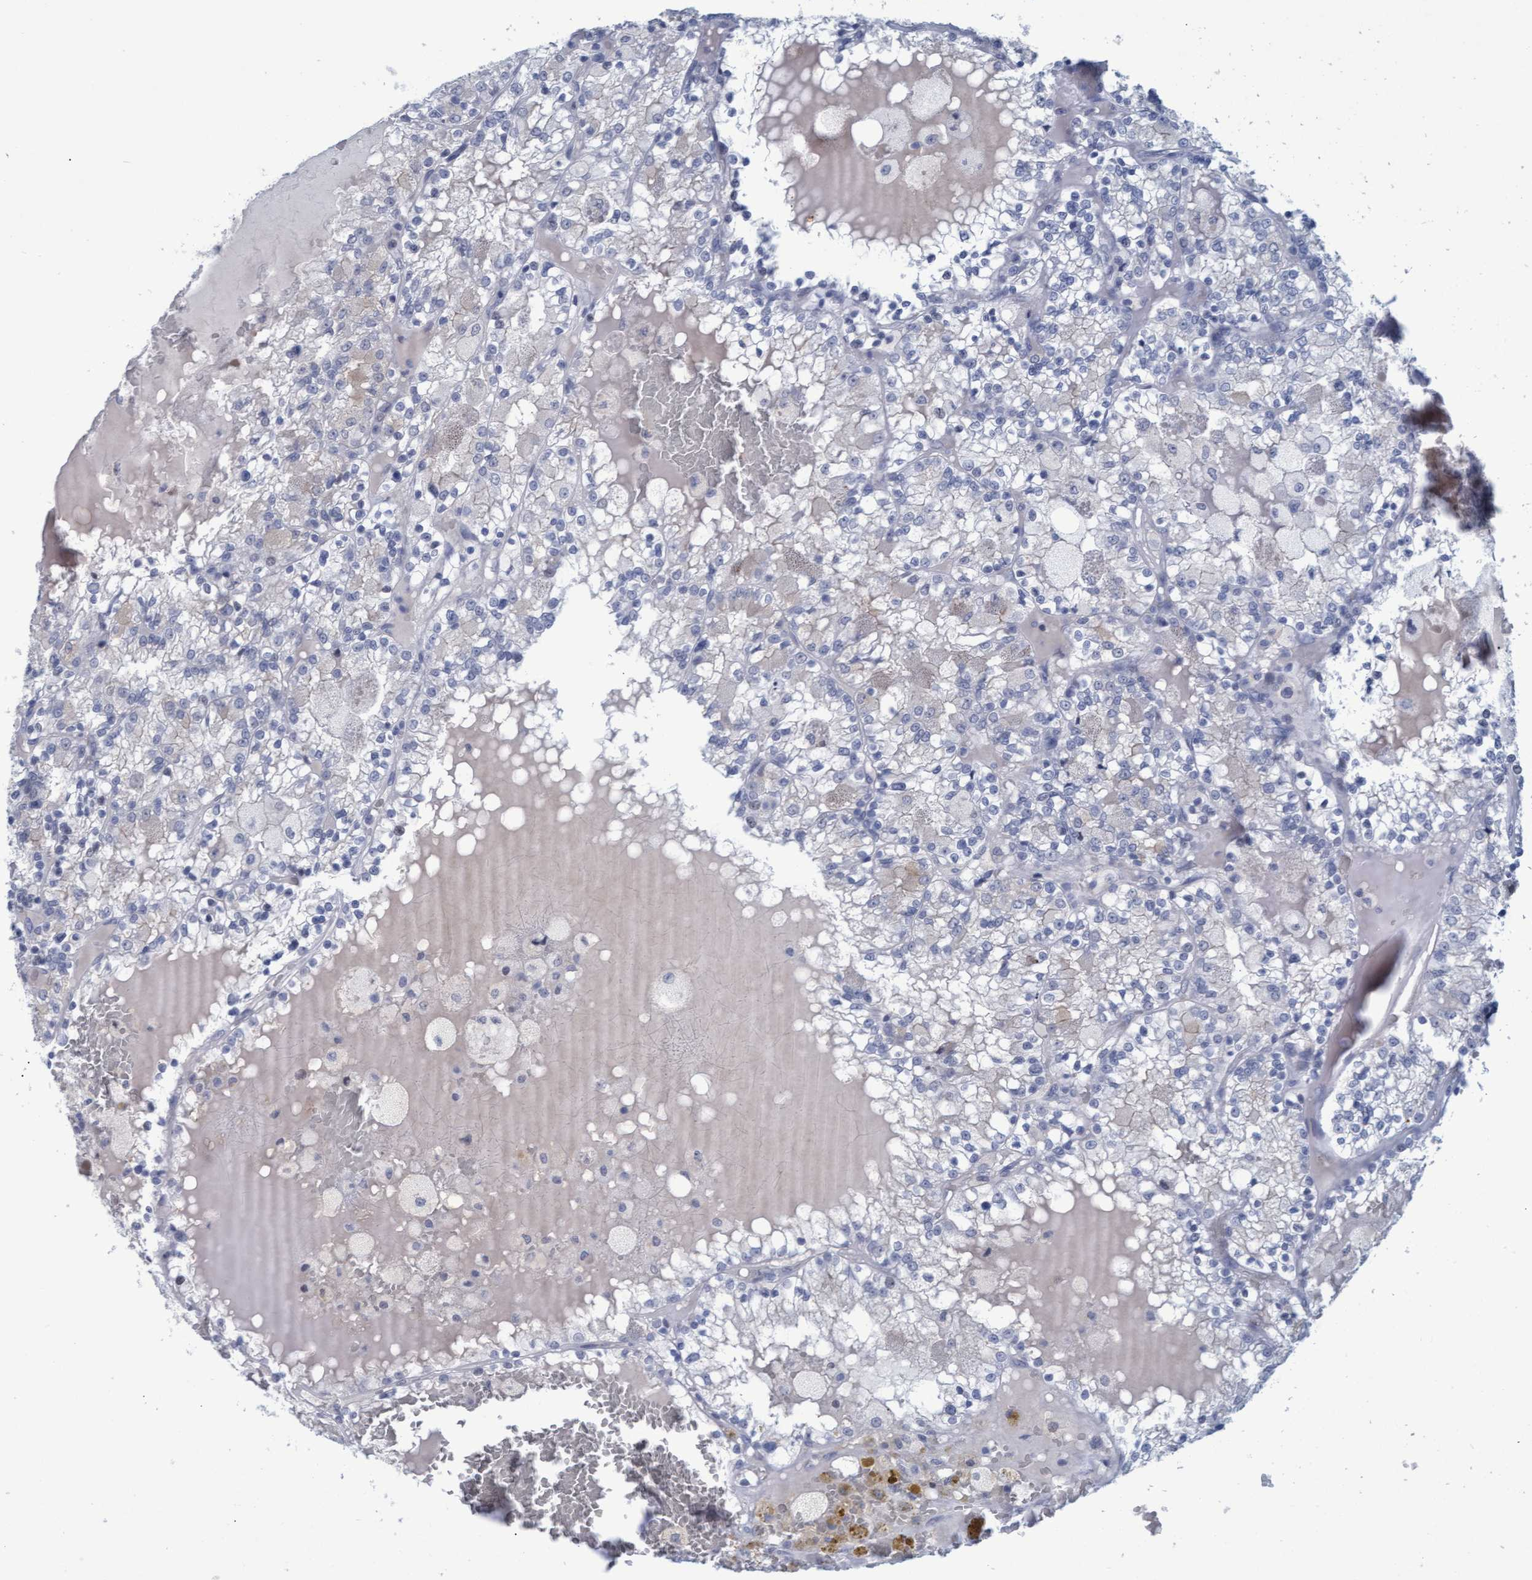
{"staining": {"intensity": "negative", "quantity": "none", "location": "none"}, "tissue": "renal cancer", "cell_type": "Tumor cells", "image_type": "cancer", "snomed": [{"axis": "morphology", "description": "Adenocarcinoma, NOS"}, {"axis": "topography", "description": "Kidney"}], "caption": "Immunohistochemistry (IHC) image of neoplastic tissue: adenocarcinoma (renal) stained with DAB demonstrates no significant protein expression in tumor cells.", "gene": "PROCA1", "patient": {"sex": "female", "age": 56}}